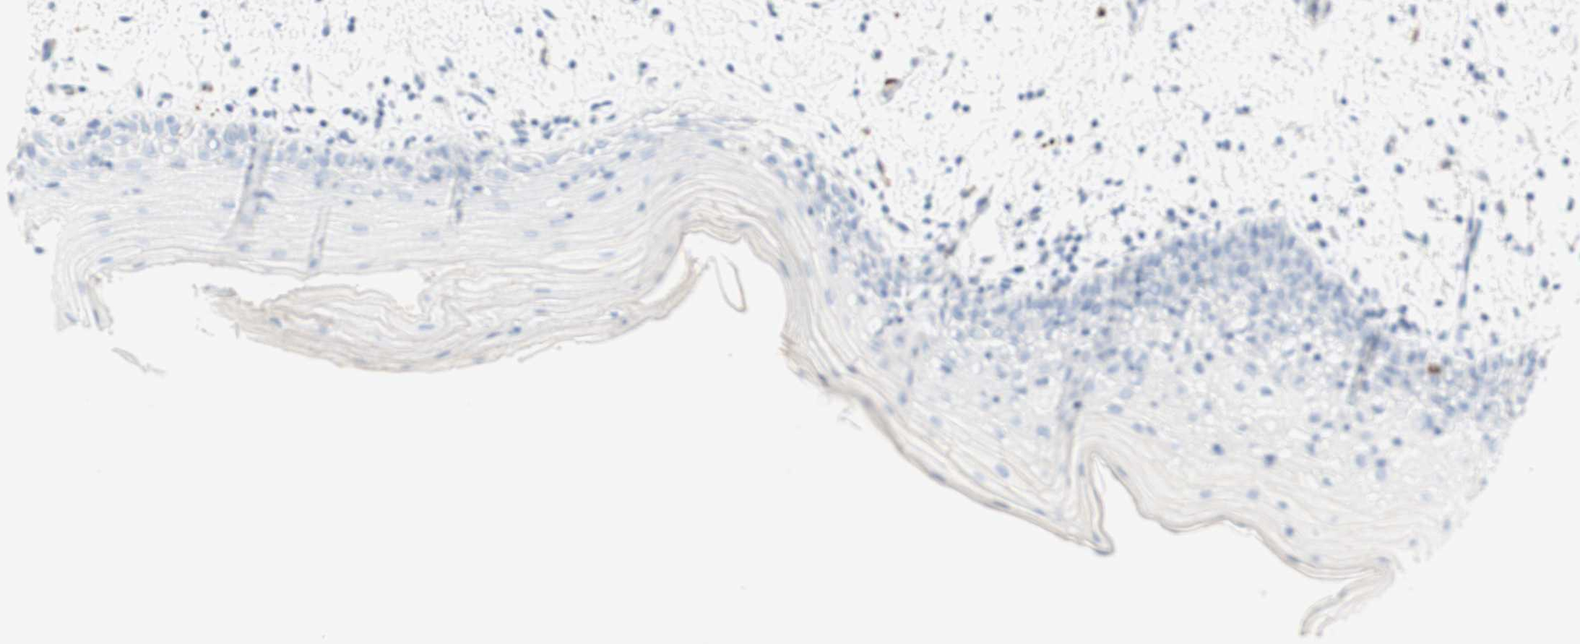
{"staining": {"intensity": "negative", "quantity": "none", "location": "none"}, "tissue": "oral mucosa", "cell_type": "Squamous epithelial cells", "image_type": "normal", "snomed": [{"axis": "morphology", "description": "Normal tissue, NOS"}, {"axis": "morphology", "description": "Squamous cell carcinoma, NOS"}, {"axis": "topography", "description": "Skeletal muscle"}, {"axis": "topography", "description": "Oral tissue"}], "caption": "A high-resolution photomicrograph shows immunohistochemistry (IHC) staining of unremarkable oral mucosa, which displays no significant staining in squamous epithelial cells. (DAB (3,3'-diaminobenzidine) IHC visualized using brightfield microscopy, high magnification).", "gene": "CEACAM1", "patient": {"sex": "male", "age": 71}}